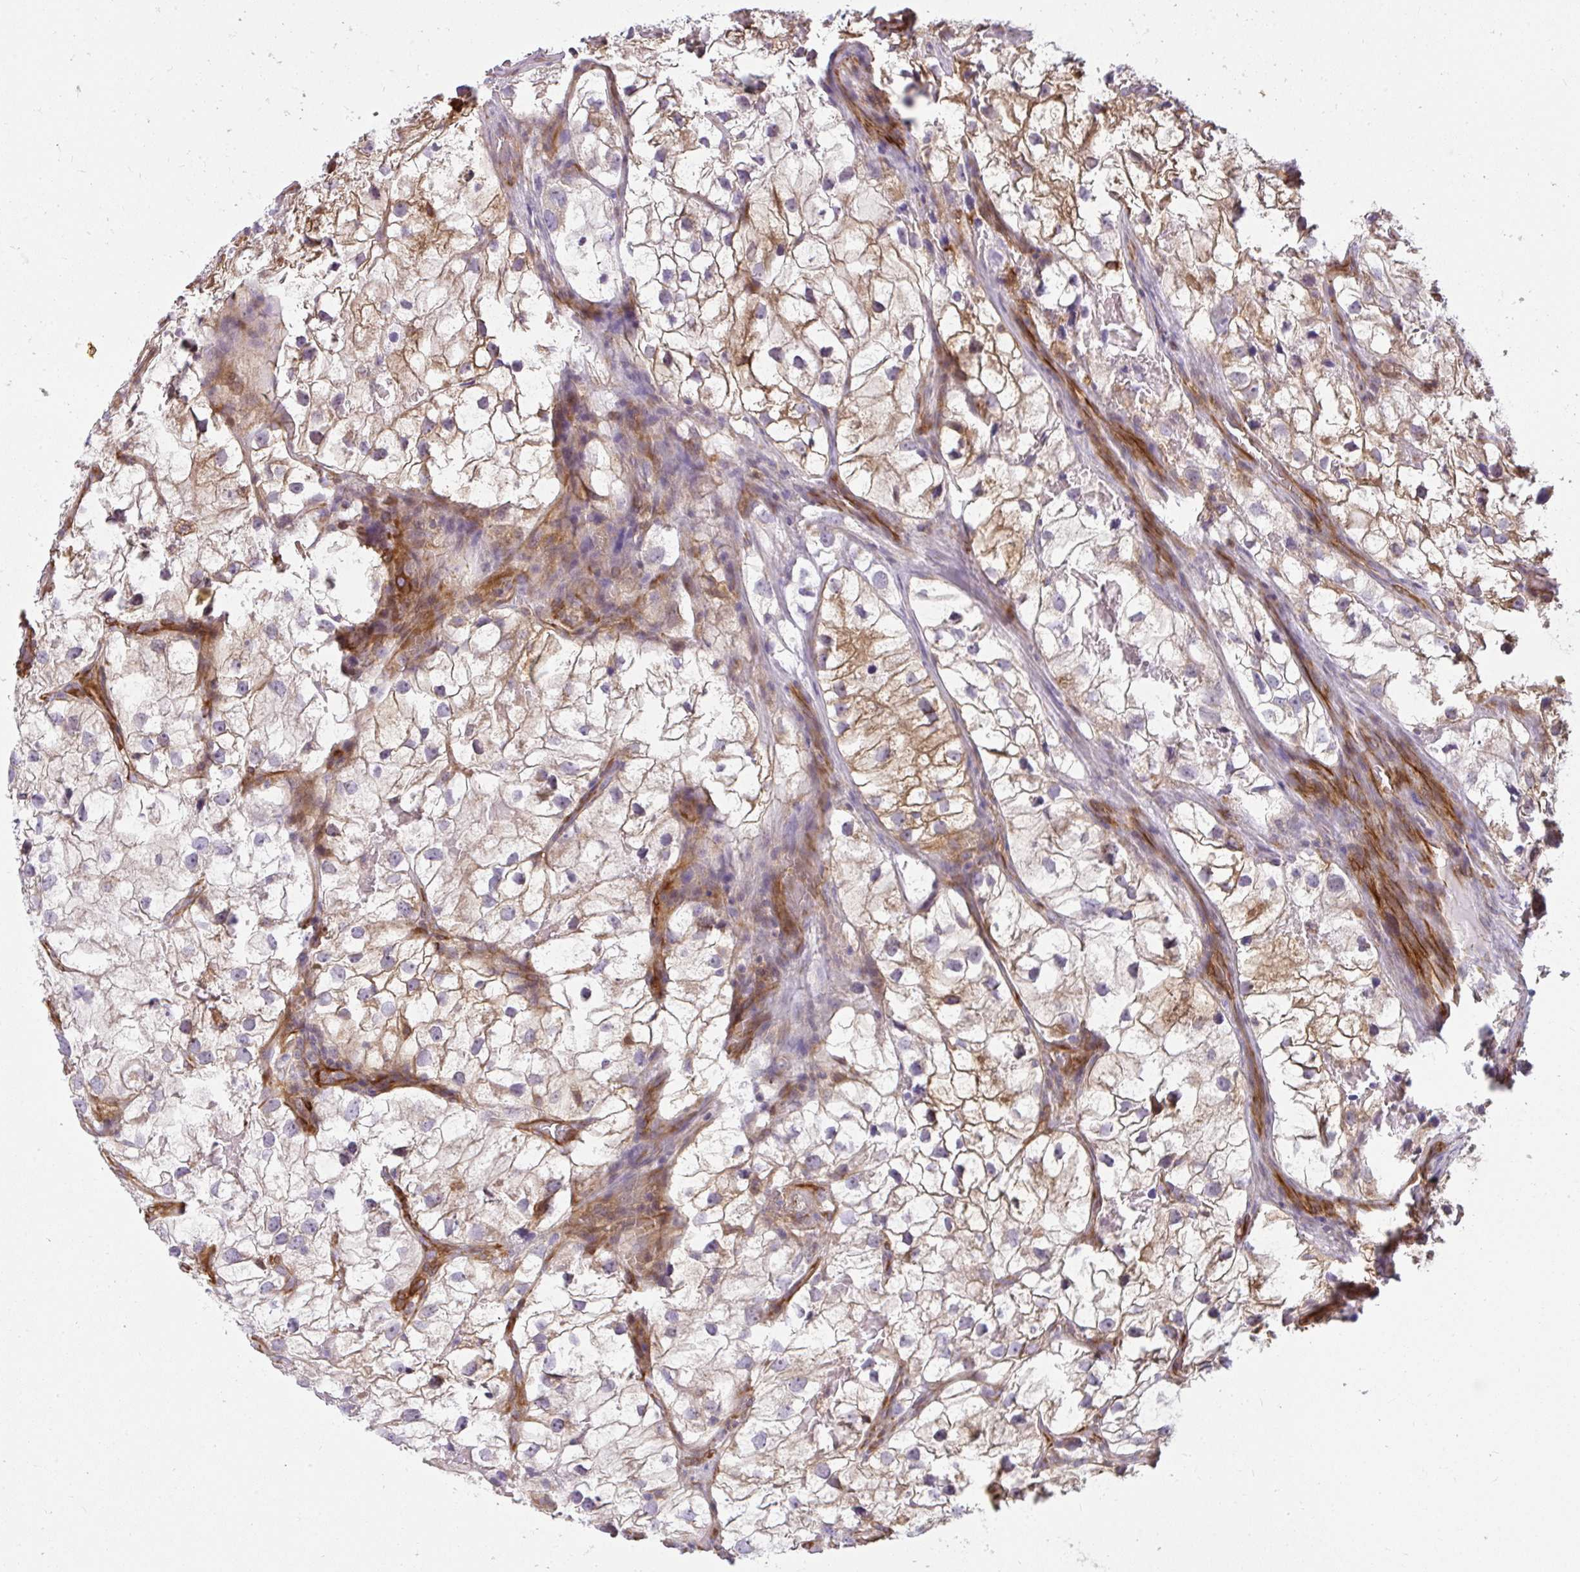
{"staining": {"intensity": "weak", "quantity": "25%-75%", "location": "cytoplasmic/membranous"}, "tissue": "renal cancer", "cell_type": "Tumor cells", "image_type": "cancer", "snomed": [{"axis": "morphology", "description": "Adenocarcinoma, NOS"}, {"axis": "topography", "description": "Kidney"}], "caption": "IHC of human renal adenocarcinoma reveals low levels of weak cytoplasmic/membranous staining in approximately 25%-75% of tumor cells.", "gene": "IFIT3", "patient": {"sex": "male", "age": 59}}